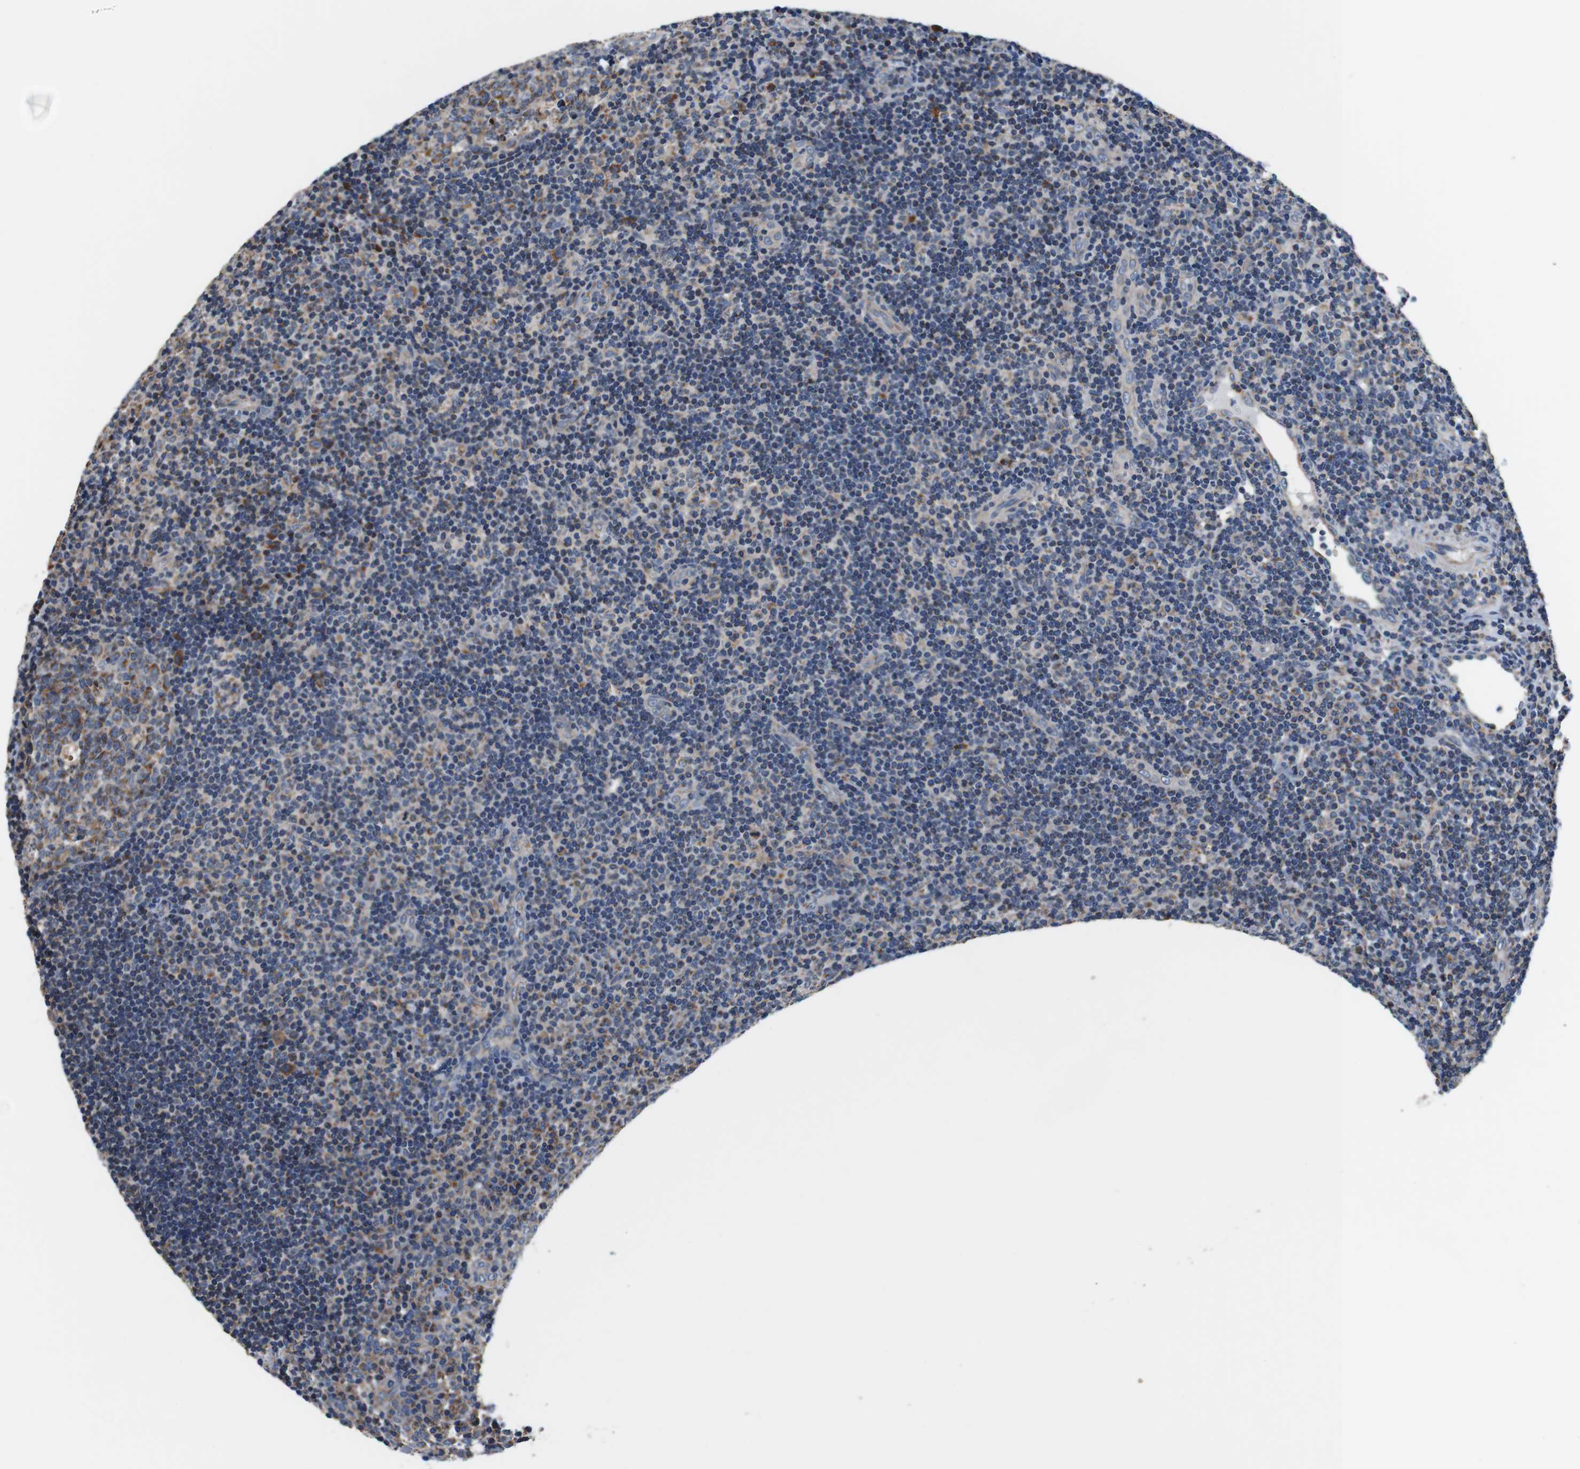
{"staining": {"intensity": "moderate", "quantity": "25%-75%", "location": "cytoplasmic/membranous"}, "tissue": "tonsil", "cell_type": "Germinal center cells", "image_type": "normal", "snomed": [{"axis": "morphology", "description": "Normal tissue, NOS"}, {"axis": "topography", "description": "Tonsil"}], "caption": "Human tonsil stained with a brown dye shows moderate cytoplasmic/membranous positive staining in about 25%-75% of germinal center cells.", "gene": "LRP4", "patient": {"sex": "female", "age": 40}}